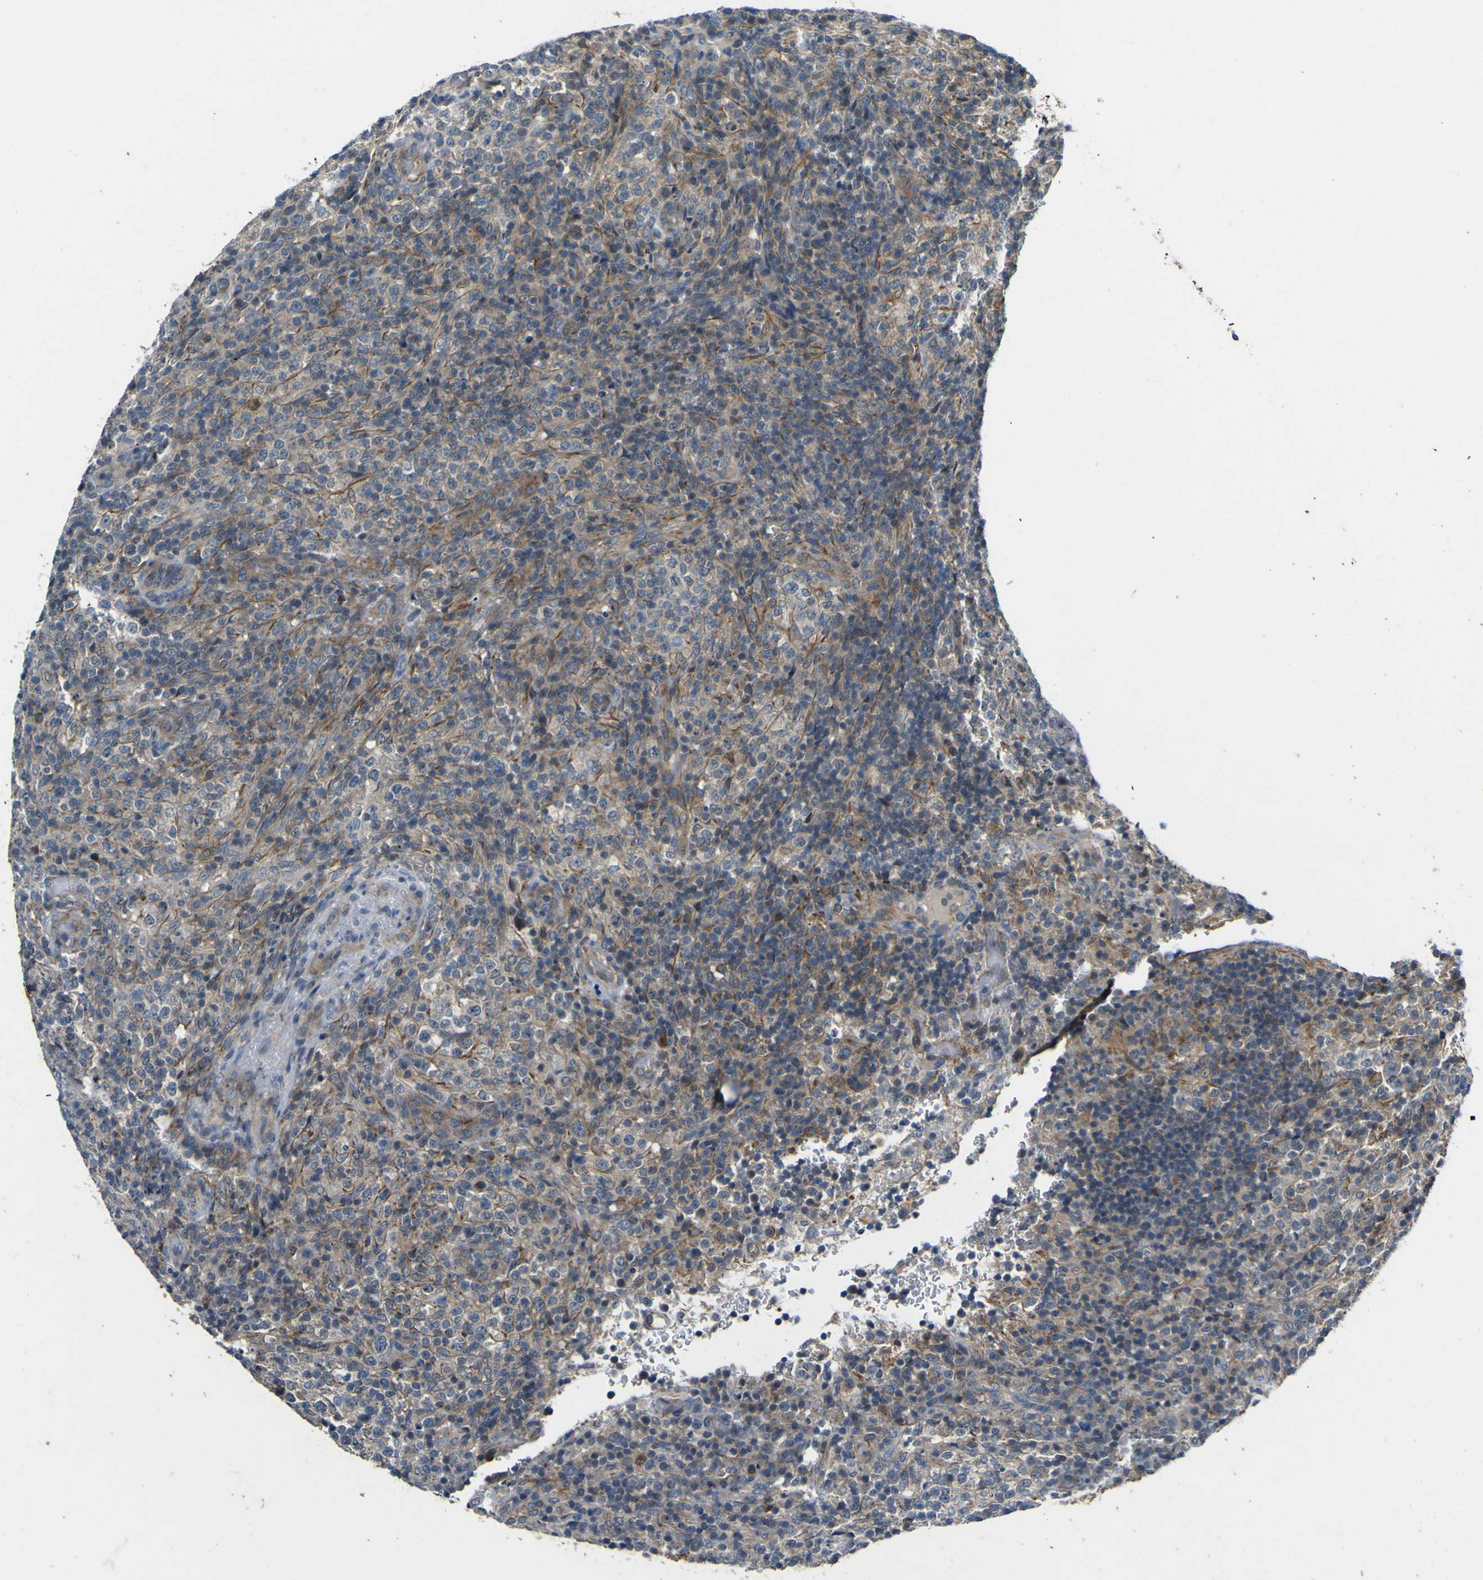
{"staining": {"intensity": "weak", "quantity": ">75%", "location": "cytoplasmic/membranous"}, "tissue": "lymphoma", "cell_type": "Tumor cells", "image_type": "cancer", "snomed": [{"axis": "morphology", "description": "Malignant lymphoma, non-Hodgkin's type, High grade"}, {"axis": "topography", "description": "Lymph node"}], "caption": "Protein staining exhibits weak cytoplasmic/membranous expression in approximately >75% of tumor cells in malignant lymphoma, non-Hodgkin's type (high-grade). (Stains: DAB in brown, nuclei in blue, Microscopy: brightfield microscopy at high magnification).", "gene": "LDLR", "patient": {"sex": "female", "age": 76}}